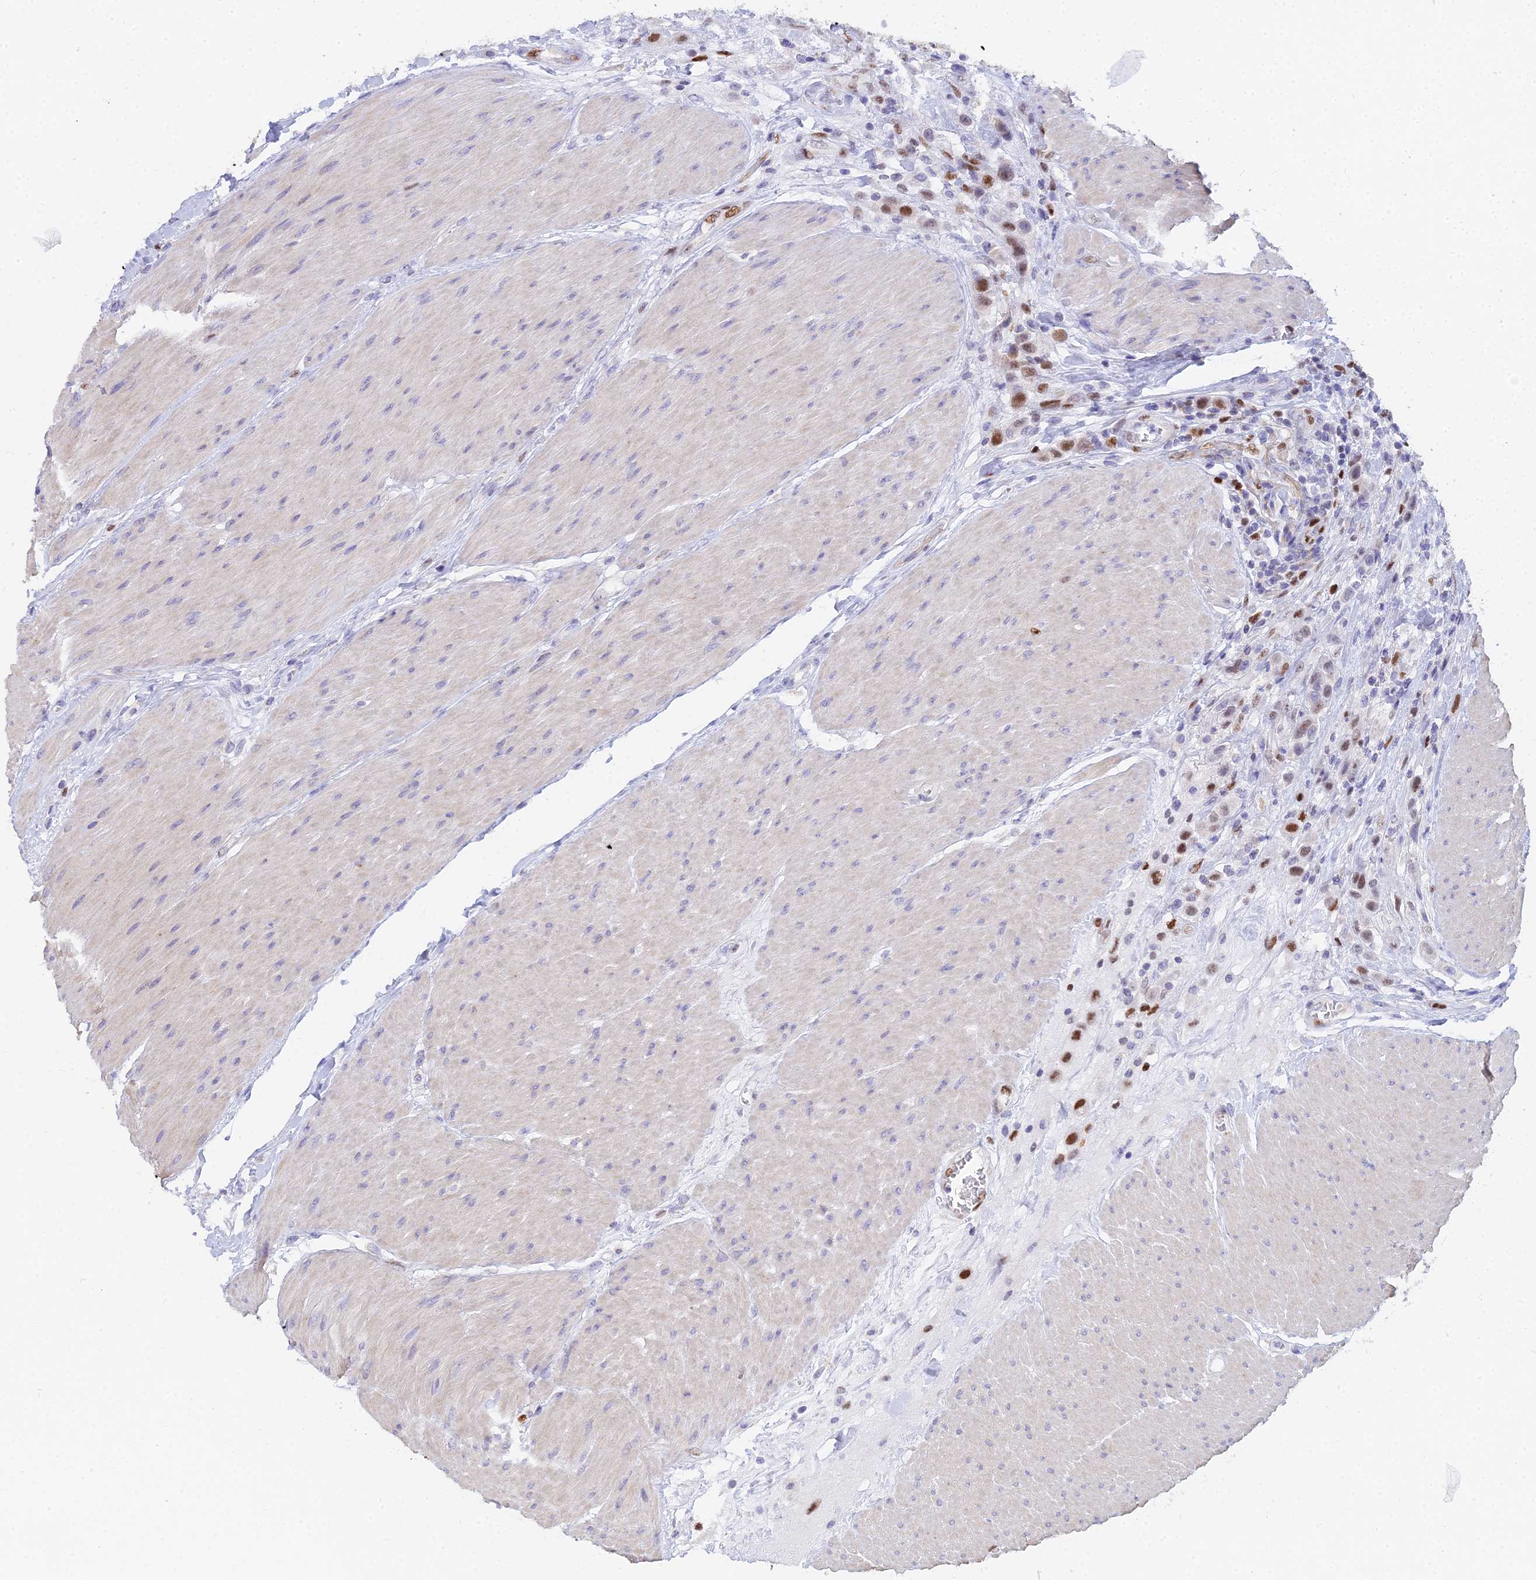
{"staining": {"intensity": "strong", "quantity": "25%-75%", "location": "nuclear"}, "tissue": "urothelial cancer", "cell_type": "Tumor cells", "image_type": "cancer", "snomed": [{"axis": "morphology", "description": "Urothelial carcinoma, High grade"}, {"axis": "topography", "description": "Urinary bladder"}], "caption": "Immunohistochemical staining of human urothelial cancer shows high levels of strong nuclear protein staining in about 25%-75% of tumor cells. (IHC, brightfield microscopy, high magnification).", "gene": "MCM2", "patient": {"sex": "male", "age": 50}}